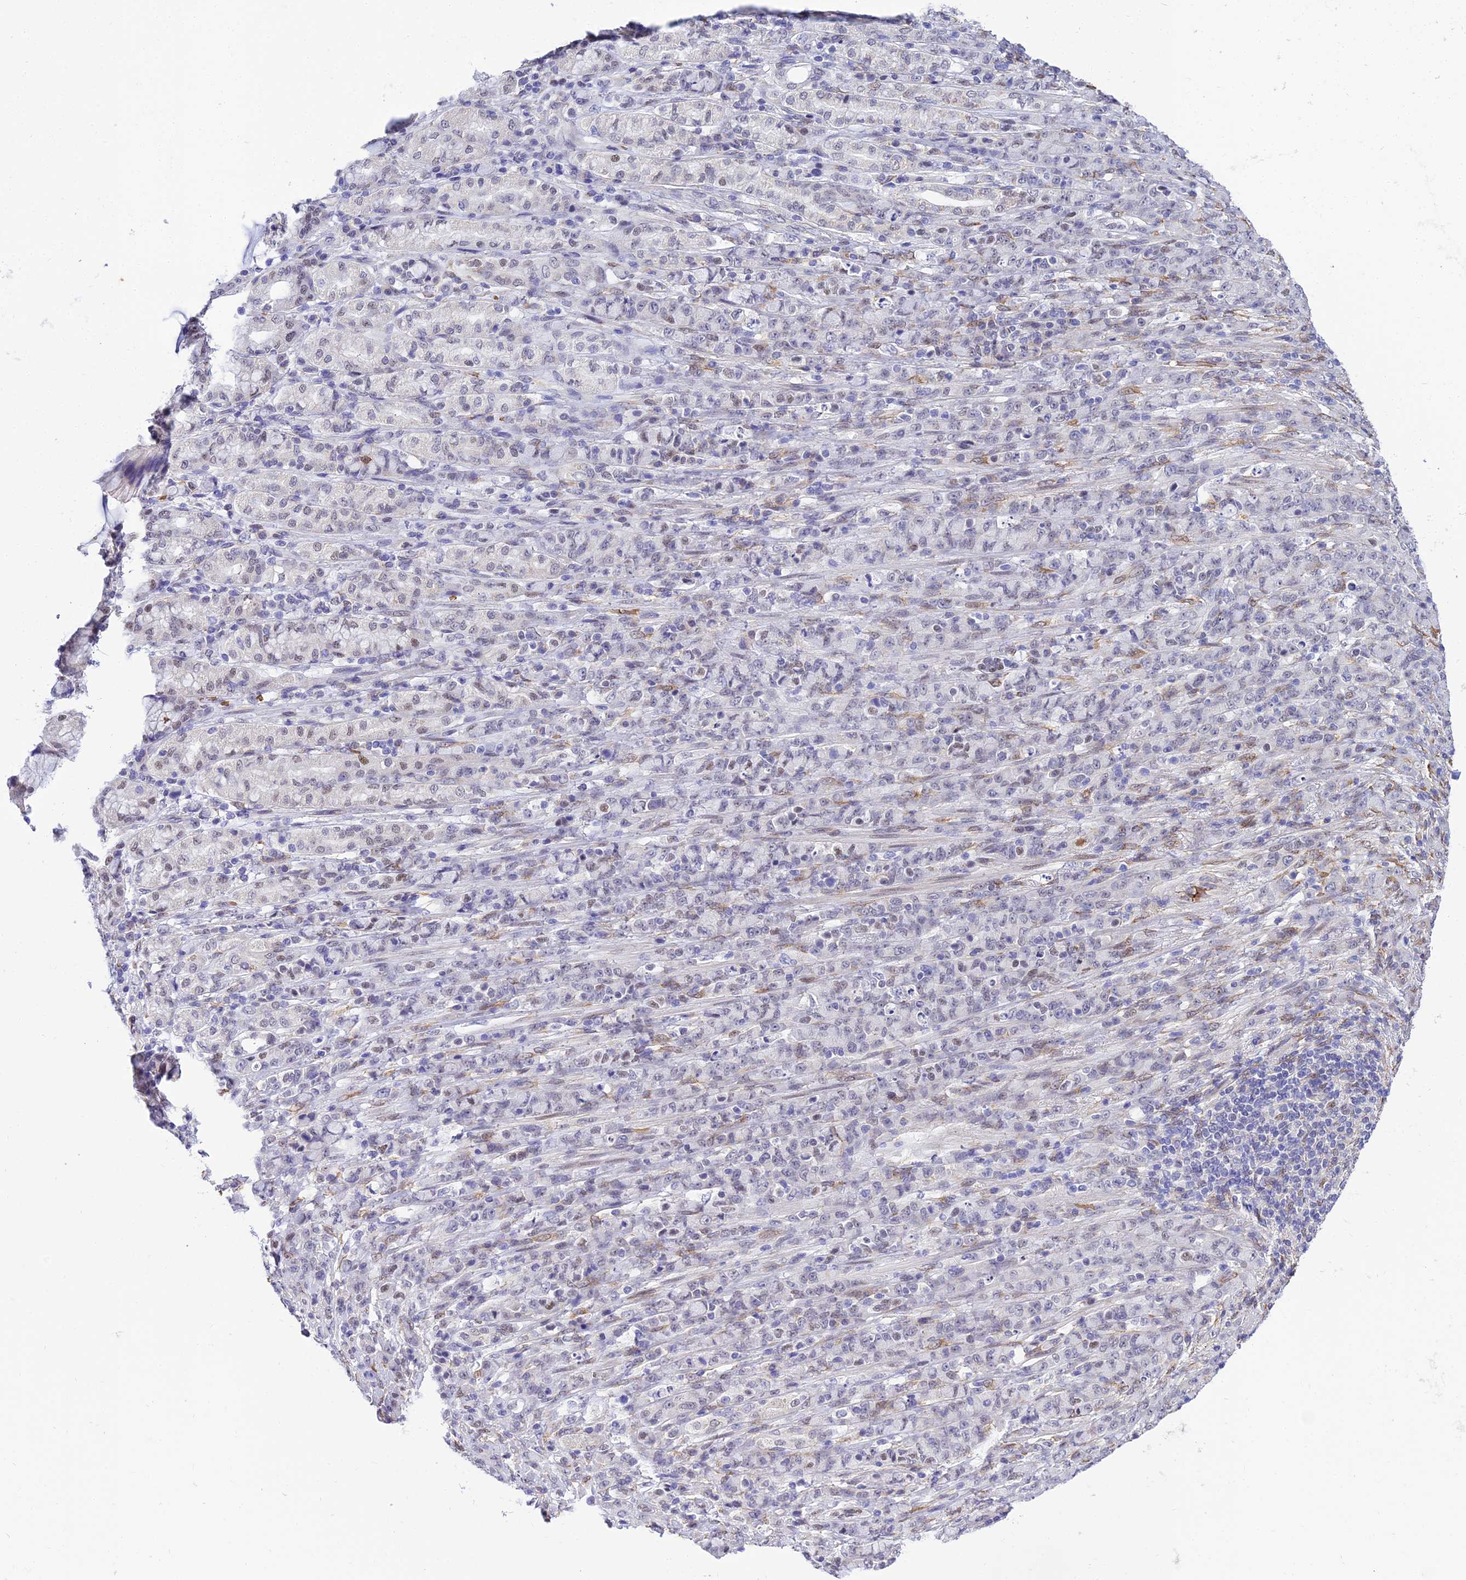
{"staining": {"intensity": "negative", "quantity": "none", "location": "none"}, "tissue": "stomach cancer", "cell_type": "Tumor cells", "image_type": "cancer", "snomed": [{"axis": "morphology", "description": "Normal tissue, NOS"}, {"axis": "morphology", "description": "Adenocarcinoma, NOS"}, {"axis": "topography", "description": "Stomach"}], "caption": "Tumor cells show no significant positivity in adenocarcinoma (stomach).", "gene": "BCL9", "patient": {"sex": "female", "age": 79}}